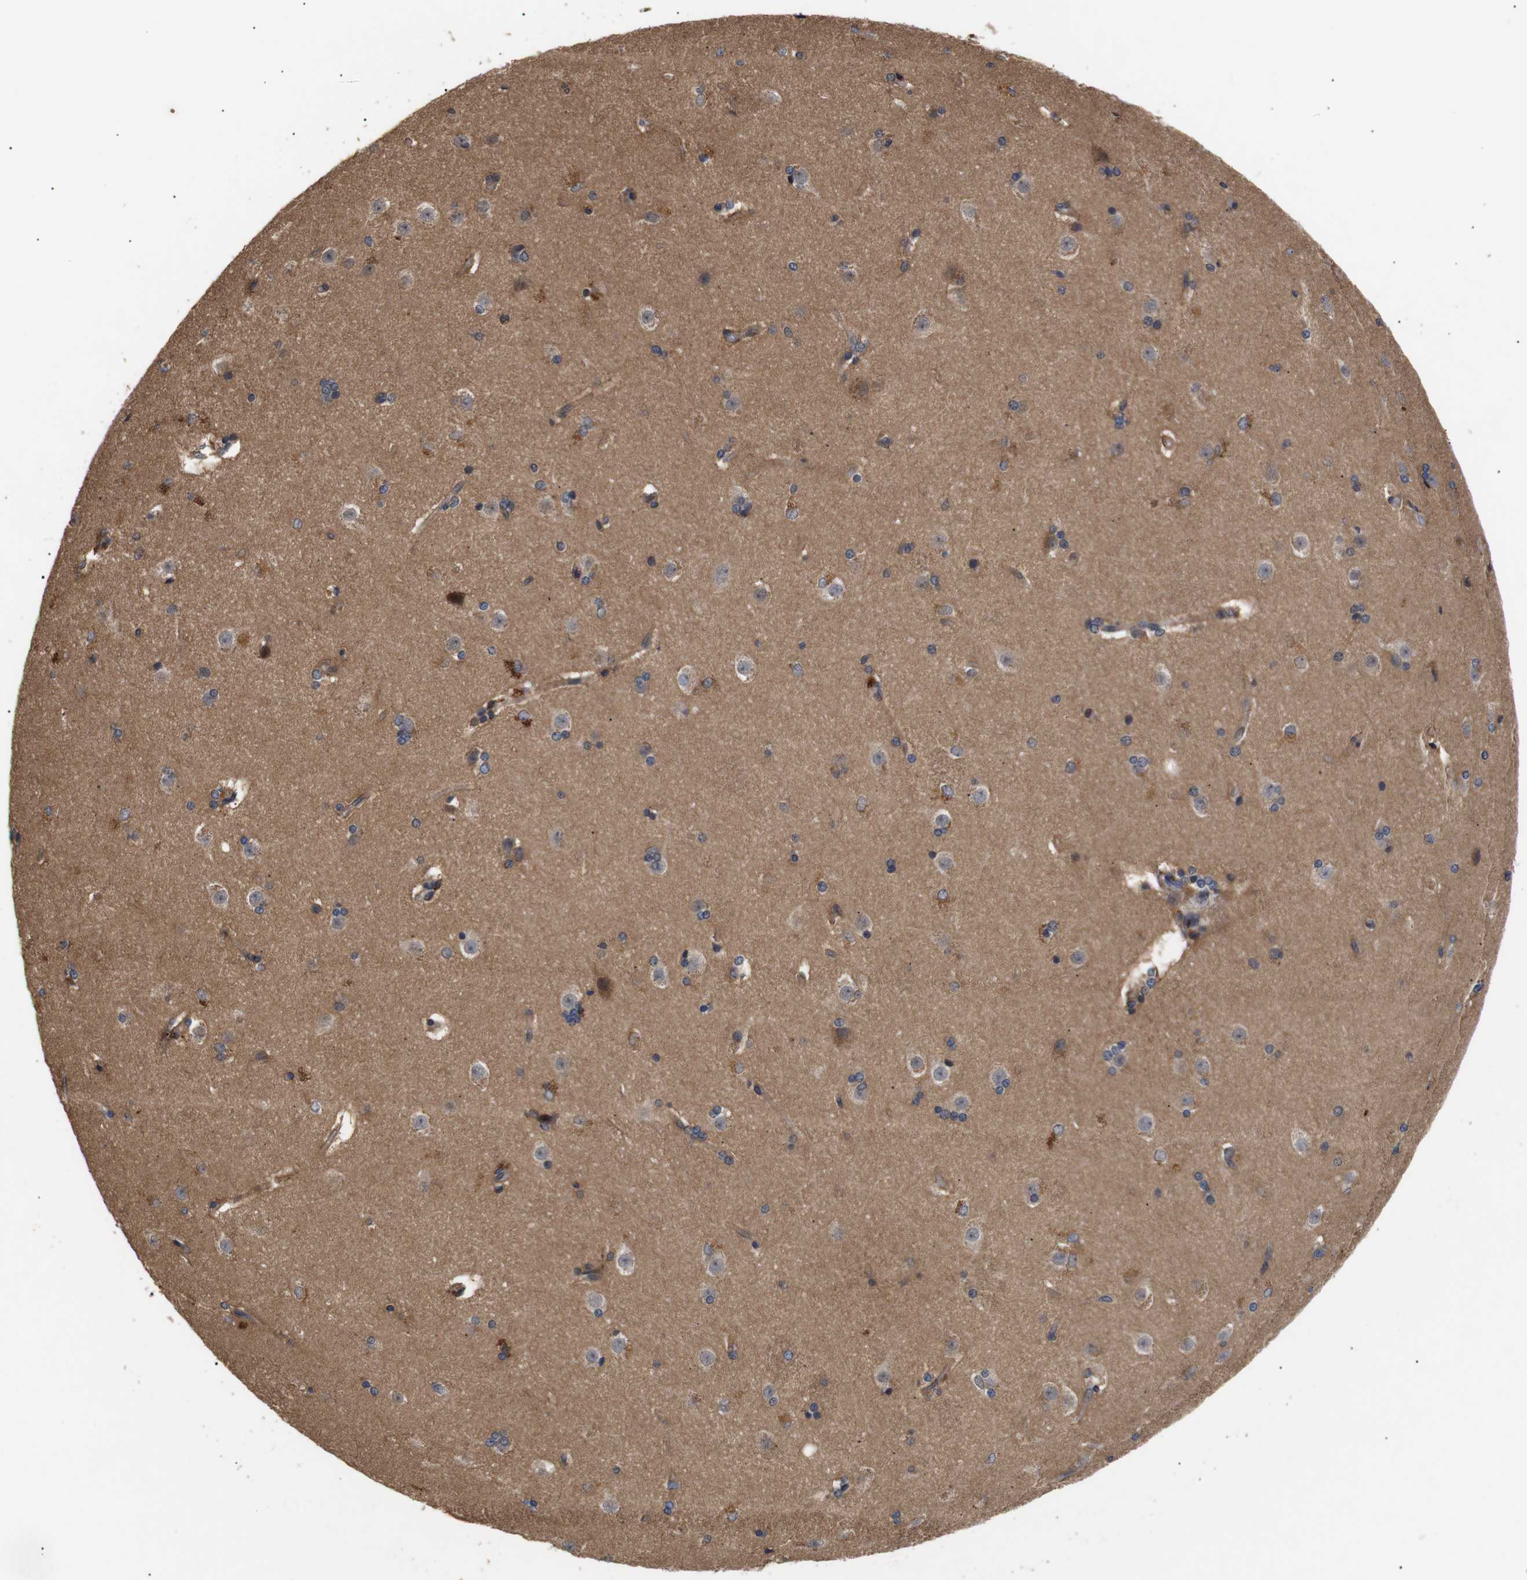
{"staining": {"intensity": "moderate", "quantity": "<25%", "location": "cytoplasmic/membranous"}, "tissue": "caudate", "cell_type": "Glial cells", "image_type": "normal", "snomed": [{"axis": "morphology", "description": "Normal tissue, NOS"}, {"axis": "topography", "description": "Lateral ventricle wall"}], "caption": "Approximately <25% of glial cells in benign human caudate show moderate cytoplasmic/membranous protein expression as visualized by brown immunohistochemical staining.", "gene": "DDR1", "patient": {"sex": "female", "age": 19}}